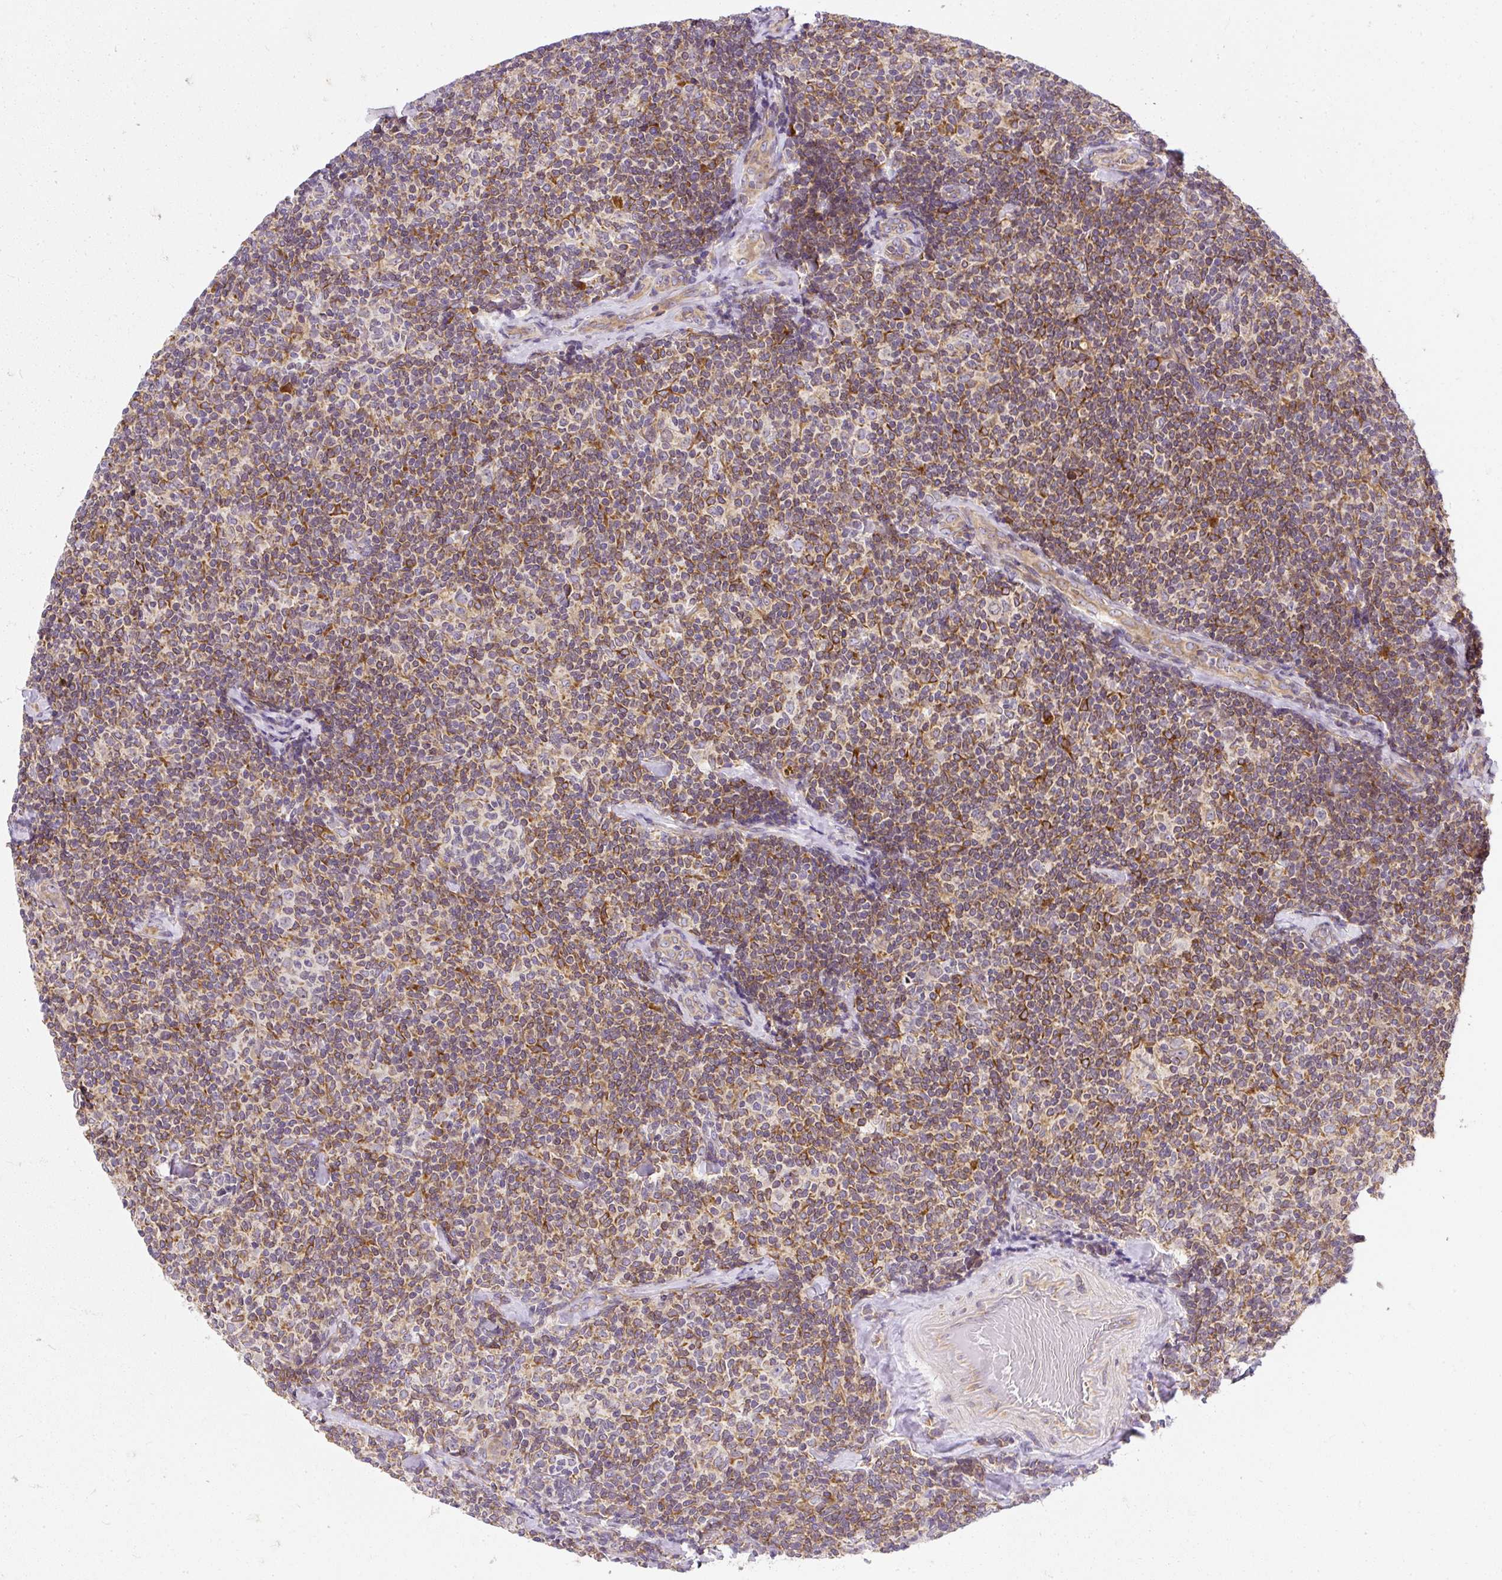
{"staining": {"intensity": "moderate", "quantity": ">75%", "location": "cytoplasmic/membranous"}, "tissue": "lymphoma", "cell_type": "Tumor cells", "image_type": "cancer", "snomed": [{"axis": "morphology", "description": "Malignant lymphoma, non-Hodgkin's type, Low grade"}, {"axis": "topography", "description": "Lymph node"}], "caption": "IHC (DAB) staining of human low-grade malignant lymphoma, non-Hodgkin's type demonstrates moderate cytoplasmic/membranous protein staining in approximately >75% of tumor cells.", "gene": "CYP20A1", "patient": {"sex": "female", "age": 56}}